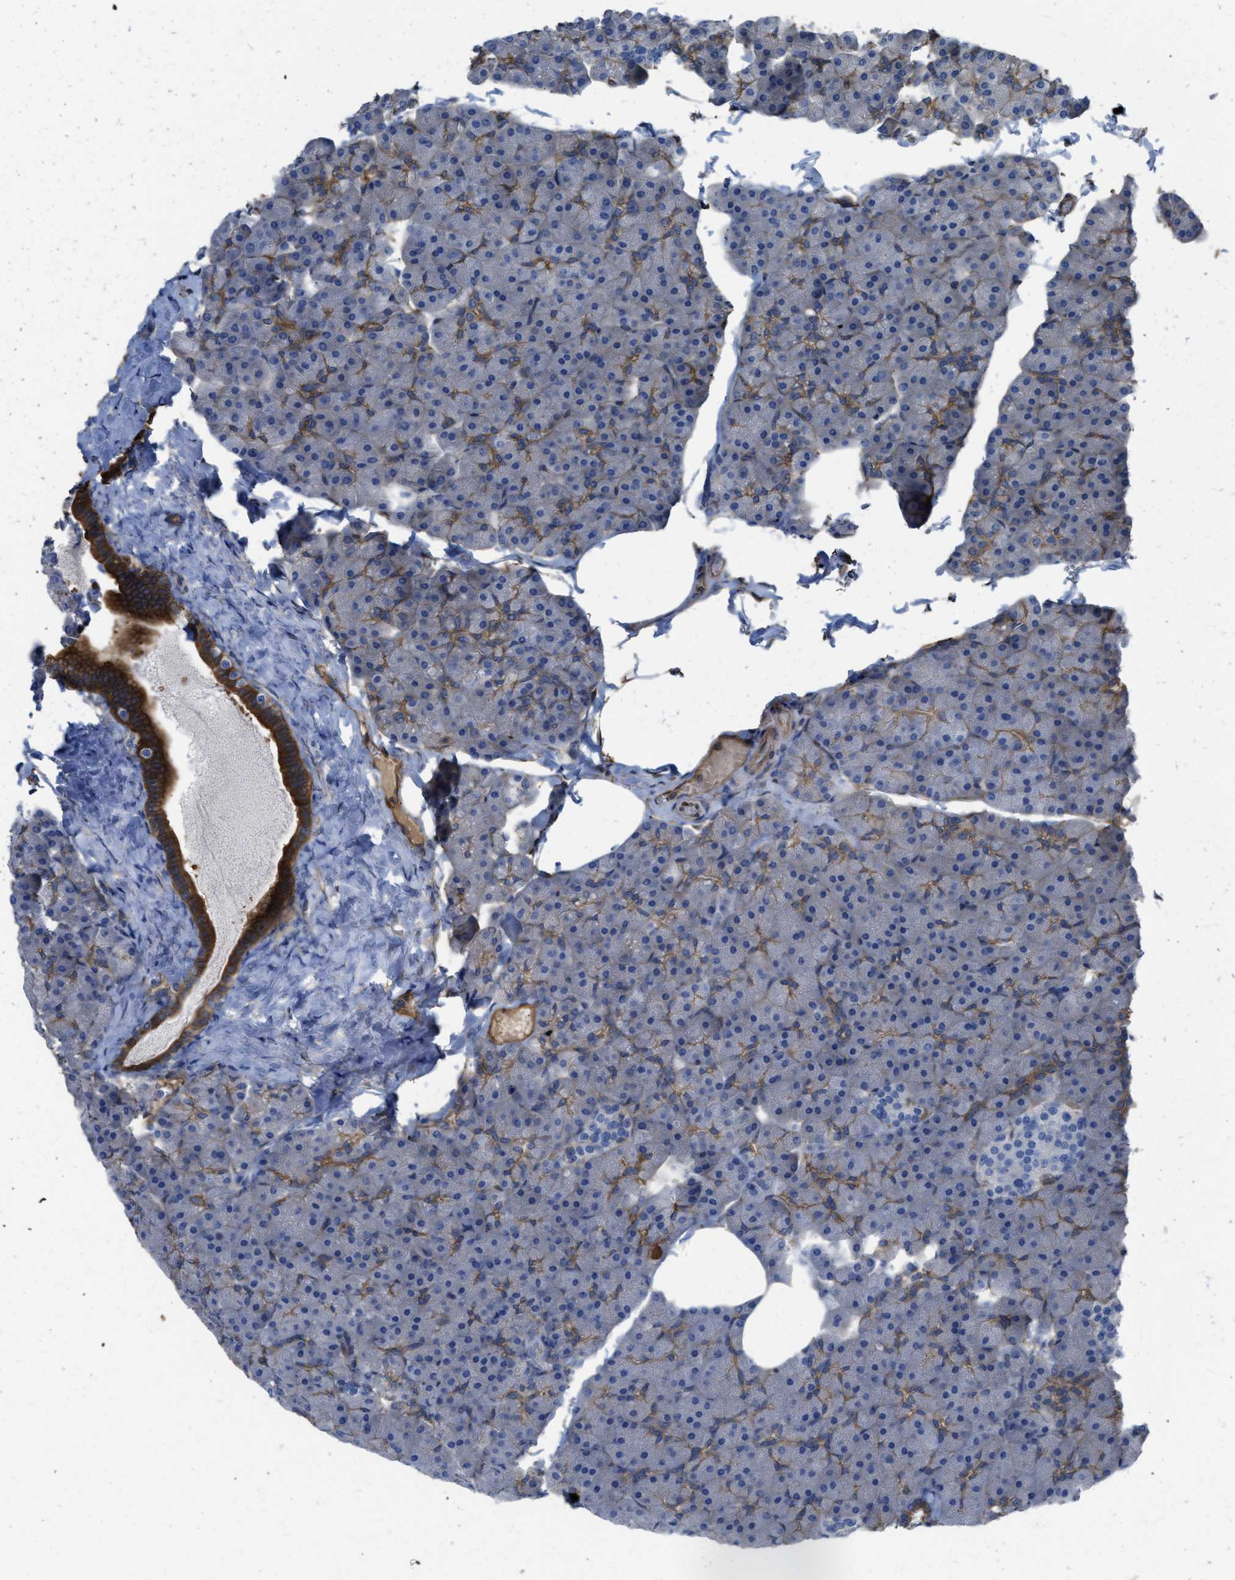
{"staining": {"intensity": "strong", "quantity": "<25%", "location": "cytoplasmic/membranous"}, "tissue": "pancreas", "cell_type": "Exocrine glandular cells", "image_type": "normal", "snomed": [{"axis": "morphology", "description": "Normal tissue, NOS"}, {"axis": "topography", "description": "Pancreas"}], "caption": "IHC histopathology image of unremarkable pancreas: pancreas stained using immunohistochemistry shows medium levels of strong protein expression localized specifically in the cytoplasmic/membranous of exocrine glandular cells, appearing as a cytoplasmic/membranous brown color.", "gene": "TRIOBP", "patient": {"sex": "male", "age": 35}}